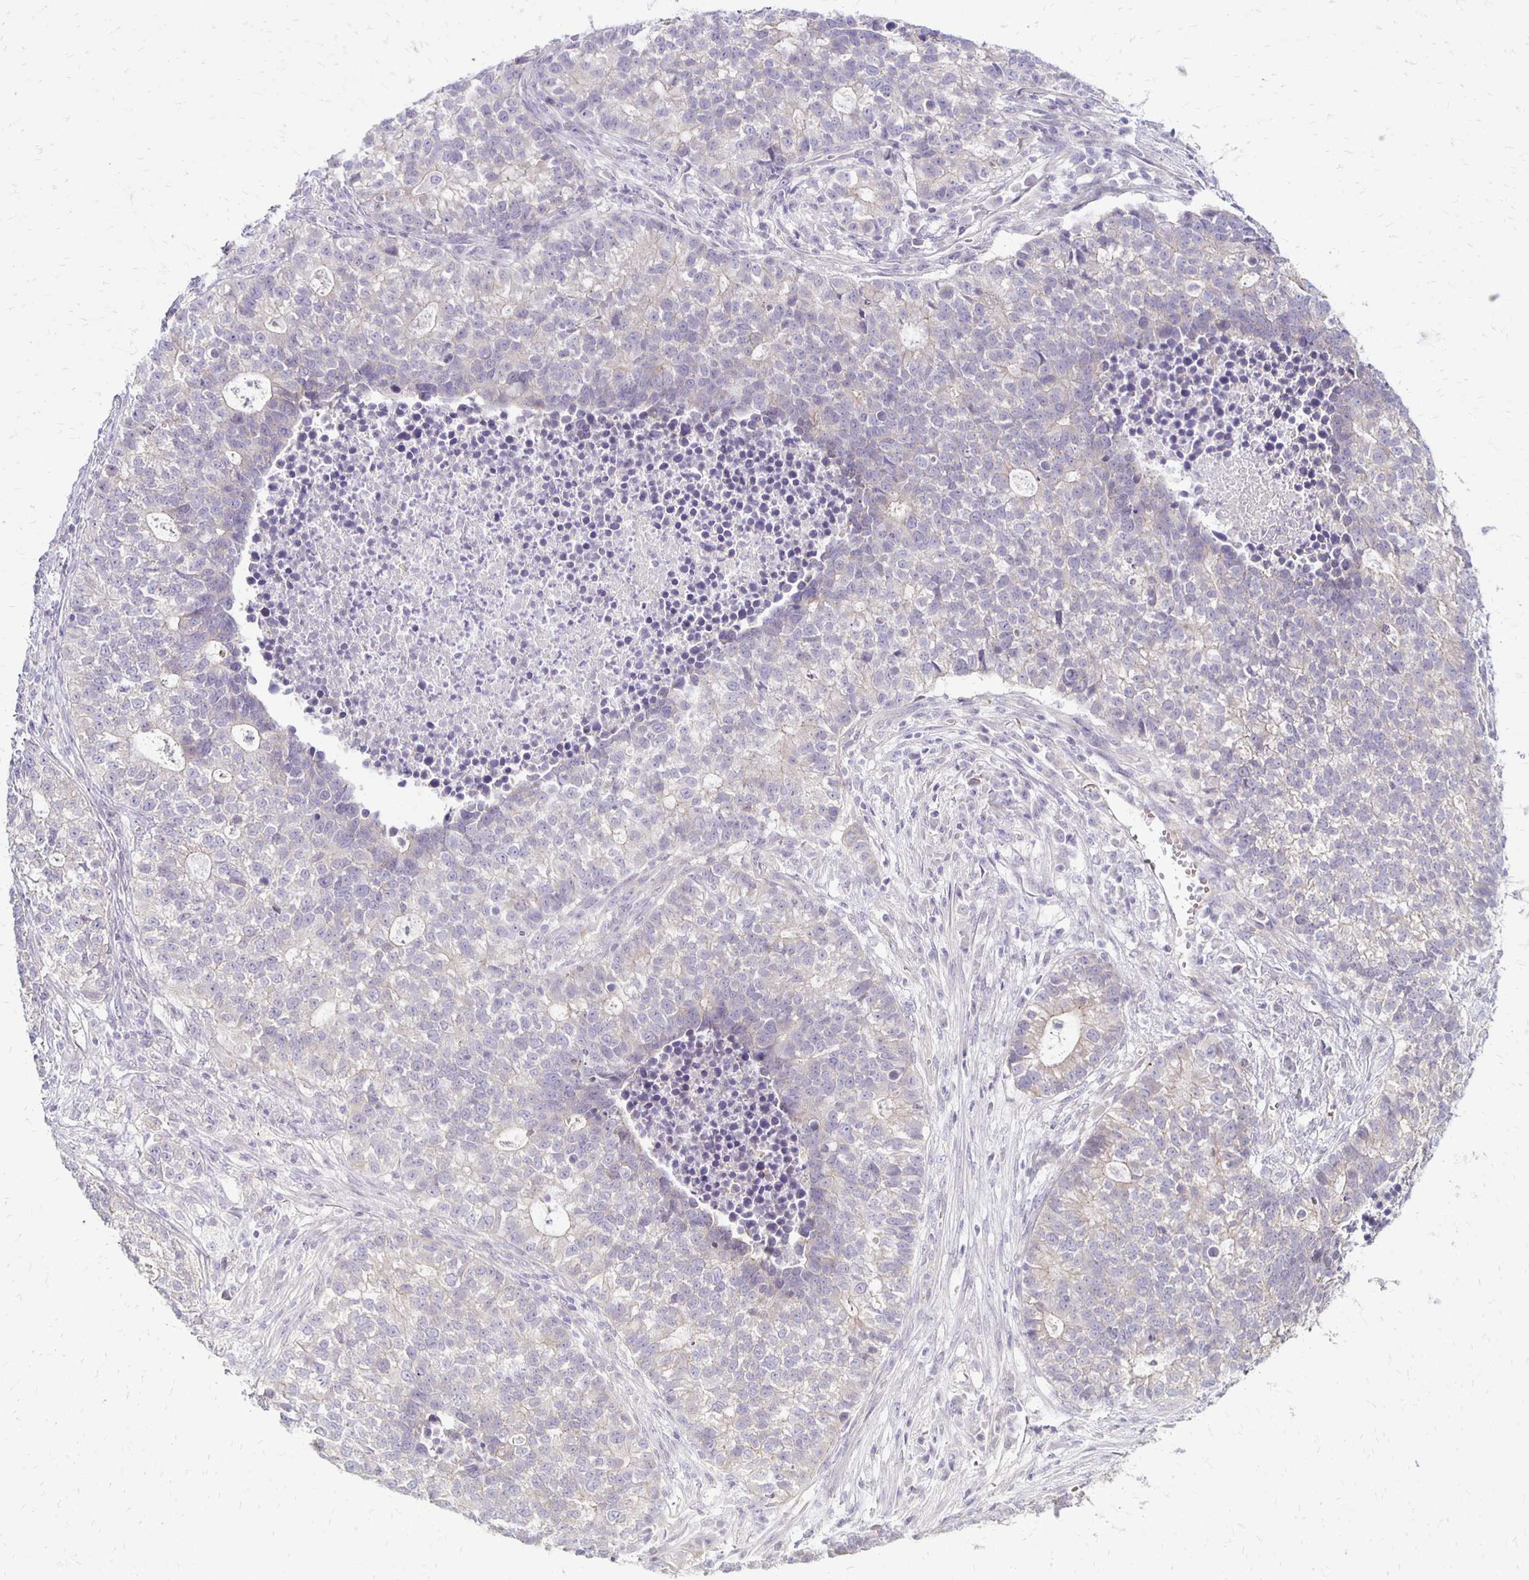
{"staining": {"intensity": "negative", "quantity": "none", "location": "none"}, "tissue": "lung cancer", "cell_type": "Tumor cells", "image_type": "cancer", "snomed": [{"axis": "morphology", "description": "Adenocarcinoma, NOS"}, {"axis": "topography", "description": "Lung"}], "caption": "Adenocarcinoma (lung) stained for a protein using immunohistochemistry (IHC) exhibits no staining tumor cells.", "gene": "KATNBL1", "patient": {"sex": "male", "age": 57}}